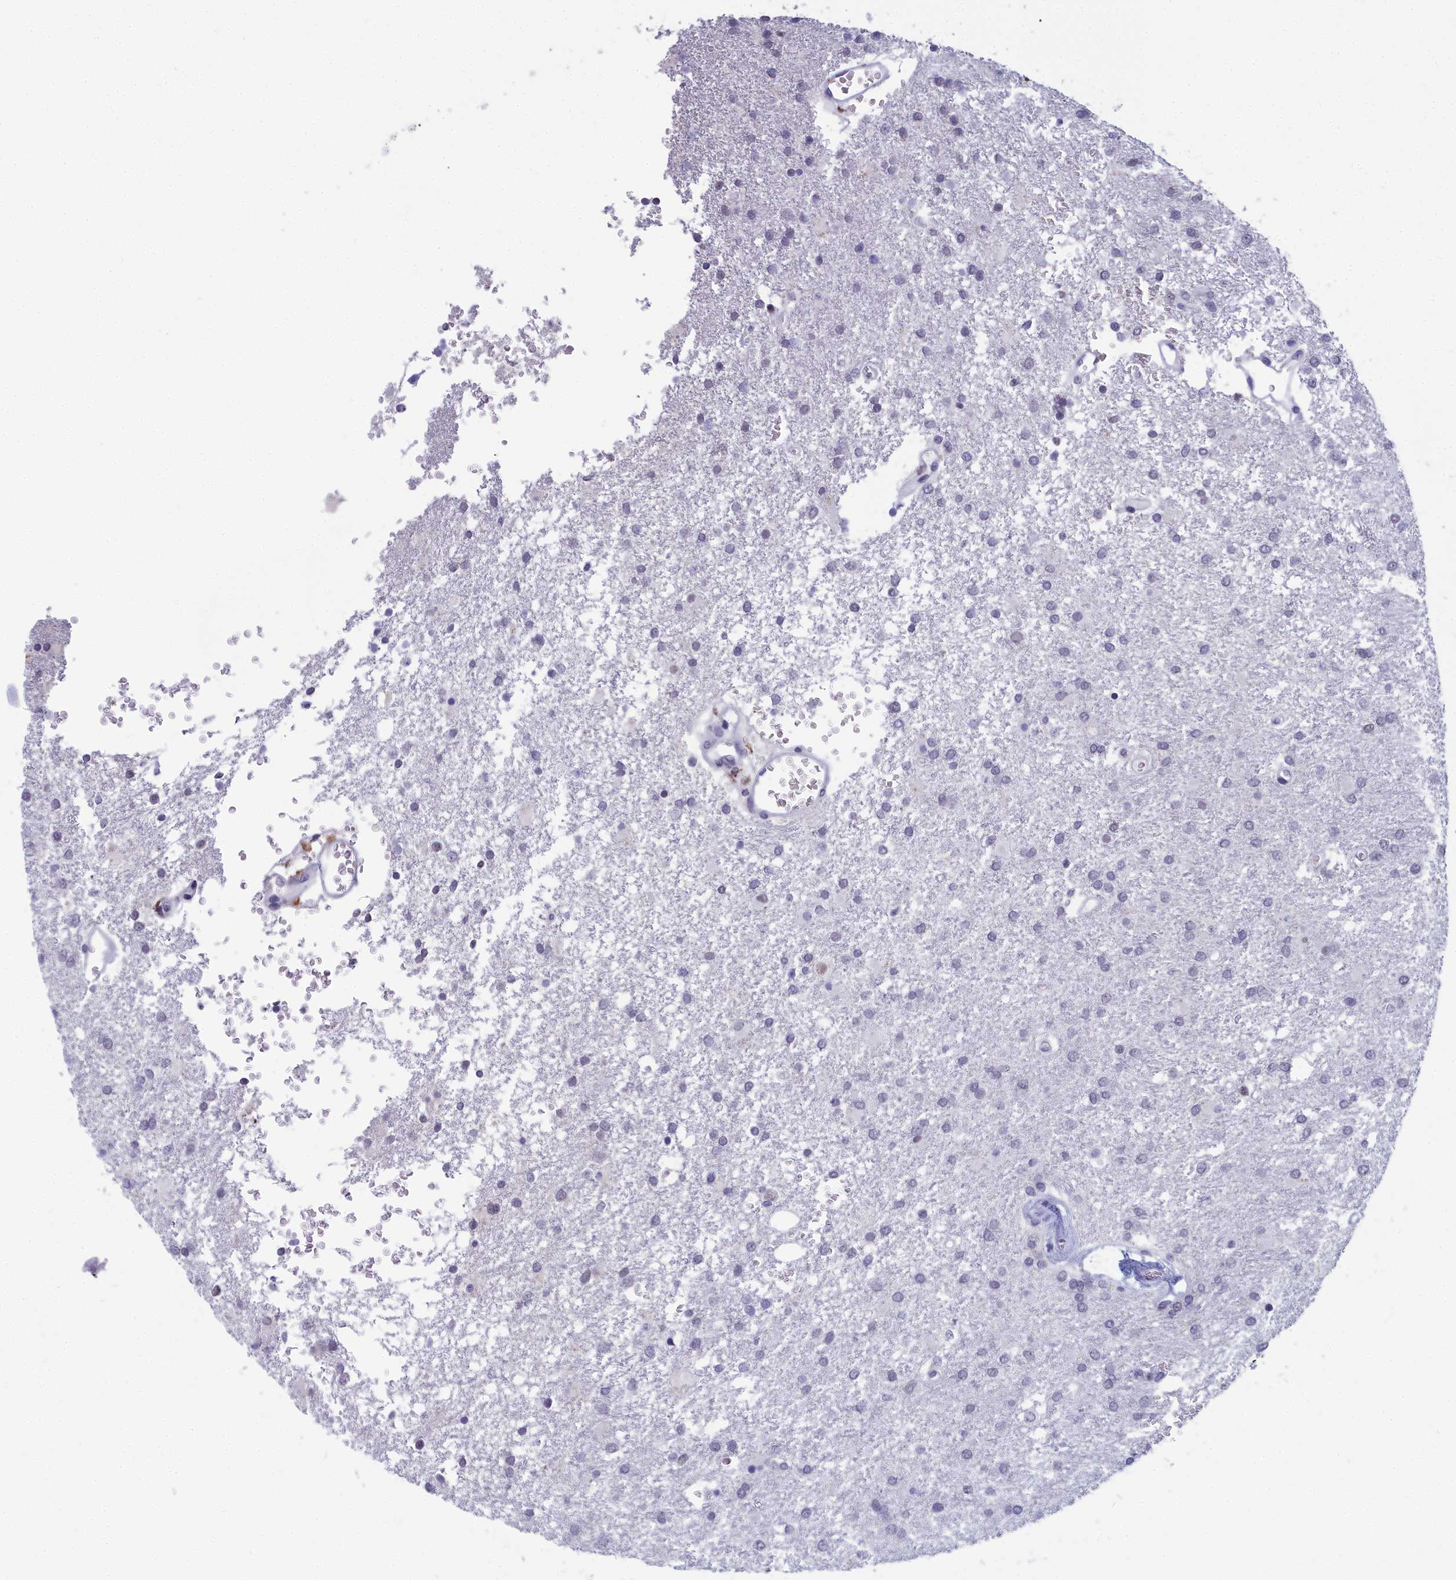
{"staining": {"intensity": "negative", "quantity": "none", "location": "none"}, "tissue": "glioma", "cell_type": "Tumor cells", "image_type": "cancer", "snomed": [{"axis": "morphology", "description": "Glioma, malignant, High grade"}, {"axis": "topography", "description": "Brain"}], "caption": "IHC image of glioma stained for a protein (brown), which shows no positivity in tumor cells.", "gene": "CCDC97", "patient": {"sex": "female", "age": 74}}